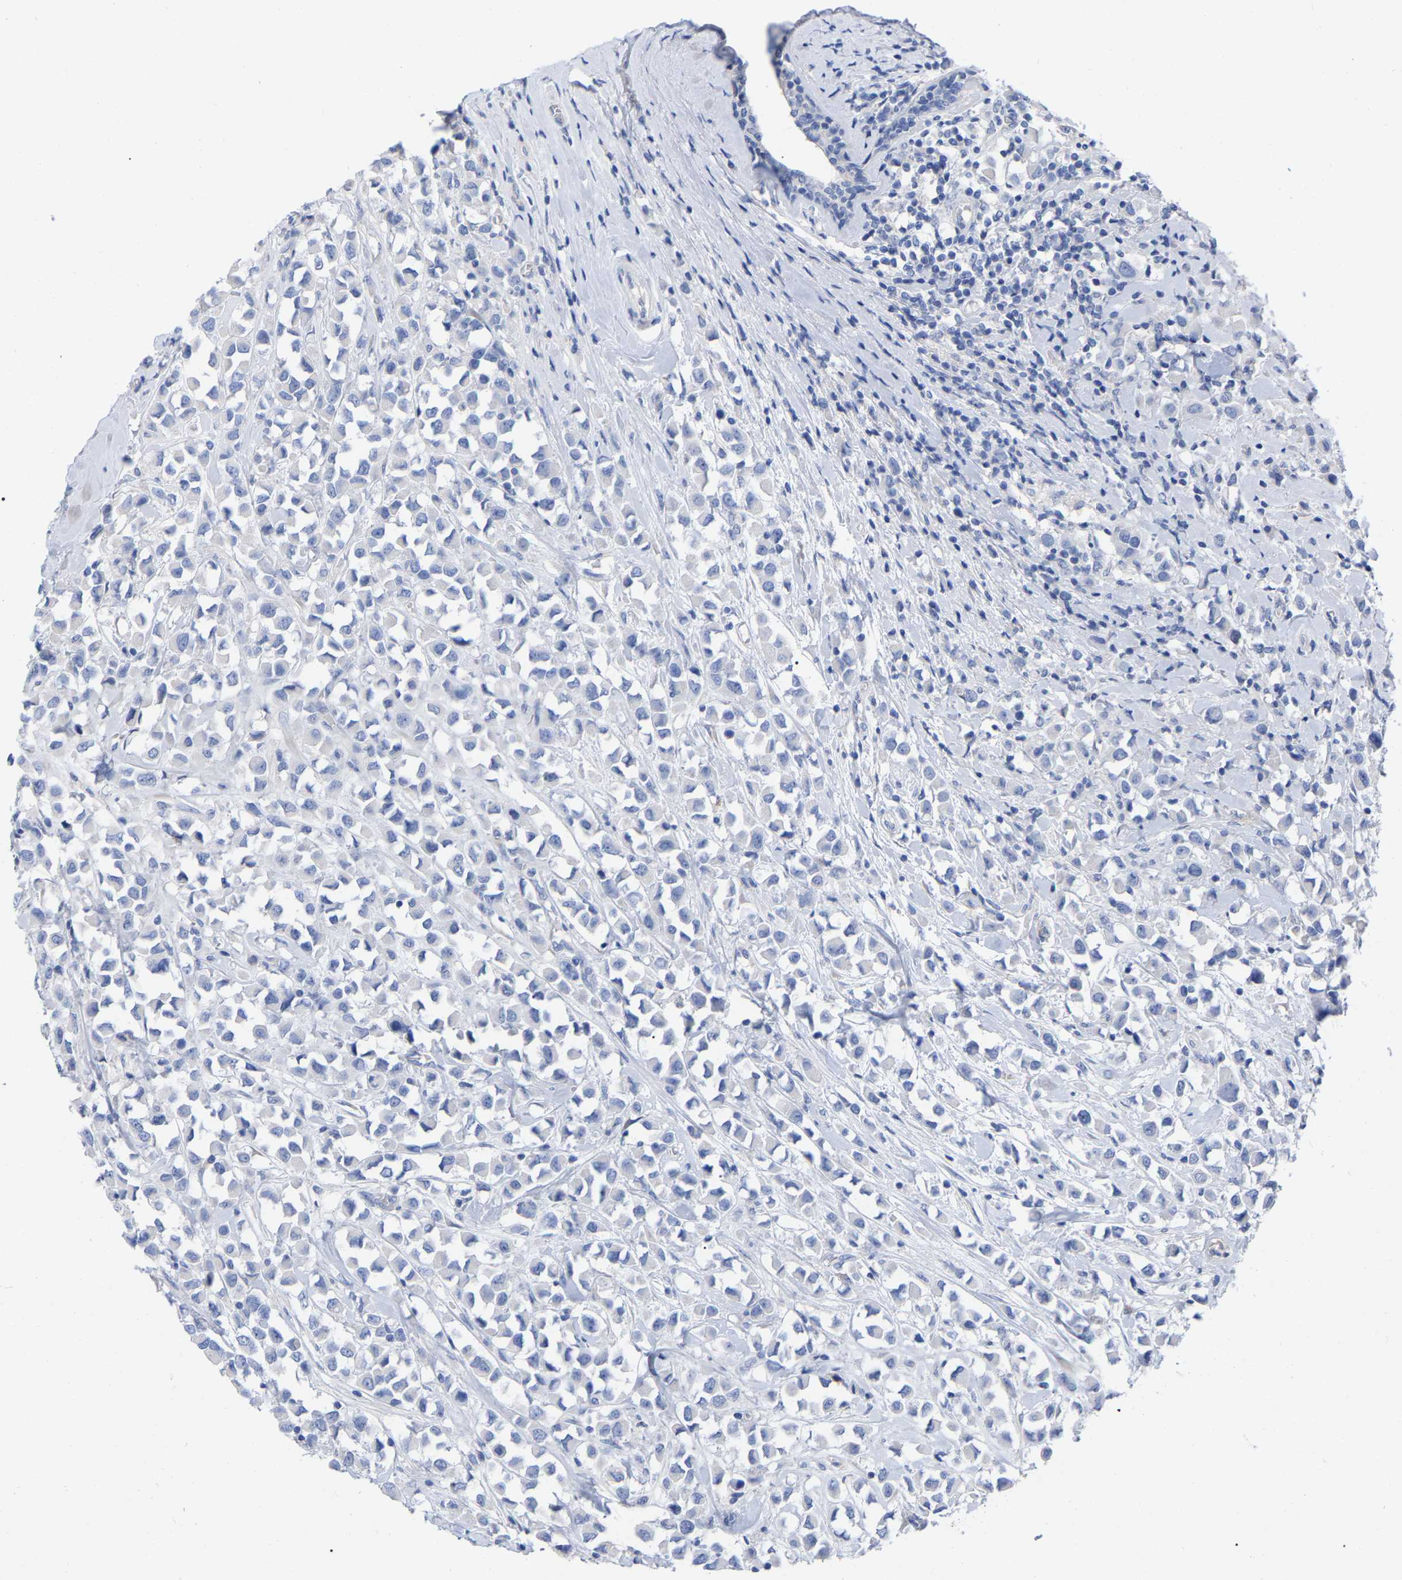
{"staining": {"intensity": "negative", "quantity": "none", "location": "none"}, "tissue": "breast cancer", "cell_type": "Tumor cells", "image_type": "cancer", "snomed": [{"axis": "morphology", "description": "Duct carcinoma"}, {"axis": "topography", "description": "Breast"}], "caption": "The micrograph displays no staining of tumor cells in breast infiltrating ductal carcinoma.", "gene": "HAPLN1", "patient": {"sex": "female", "age": 61}}